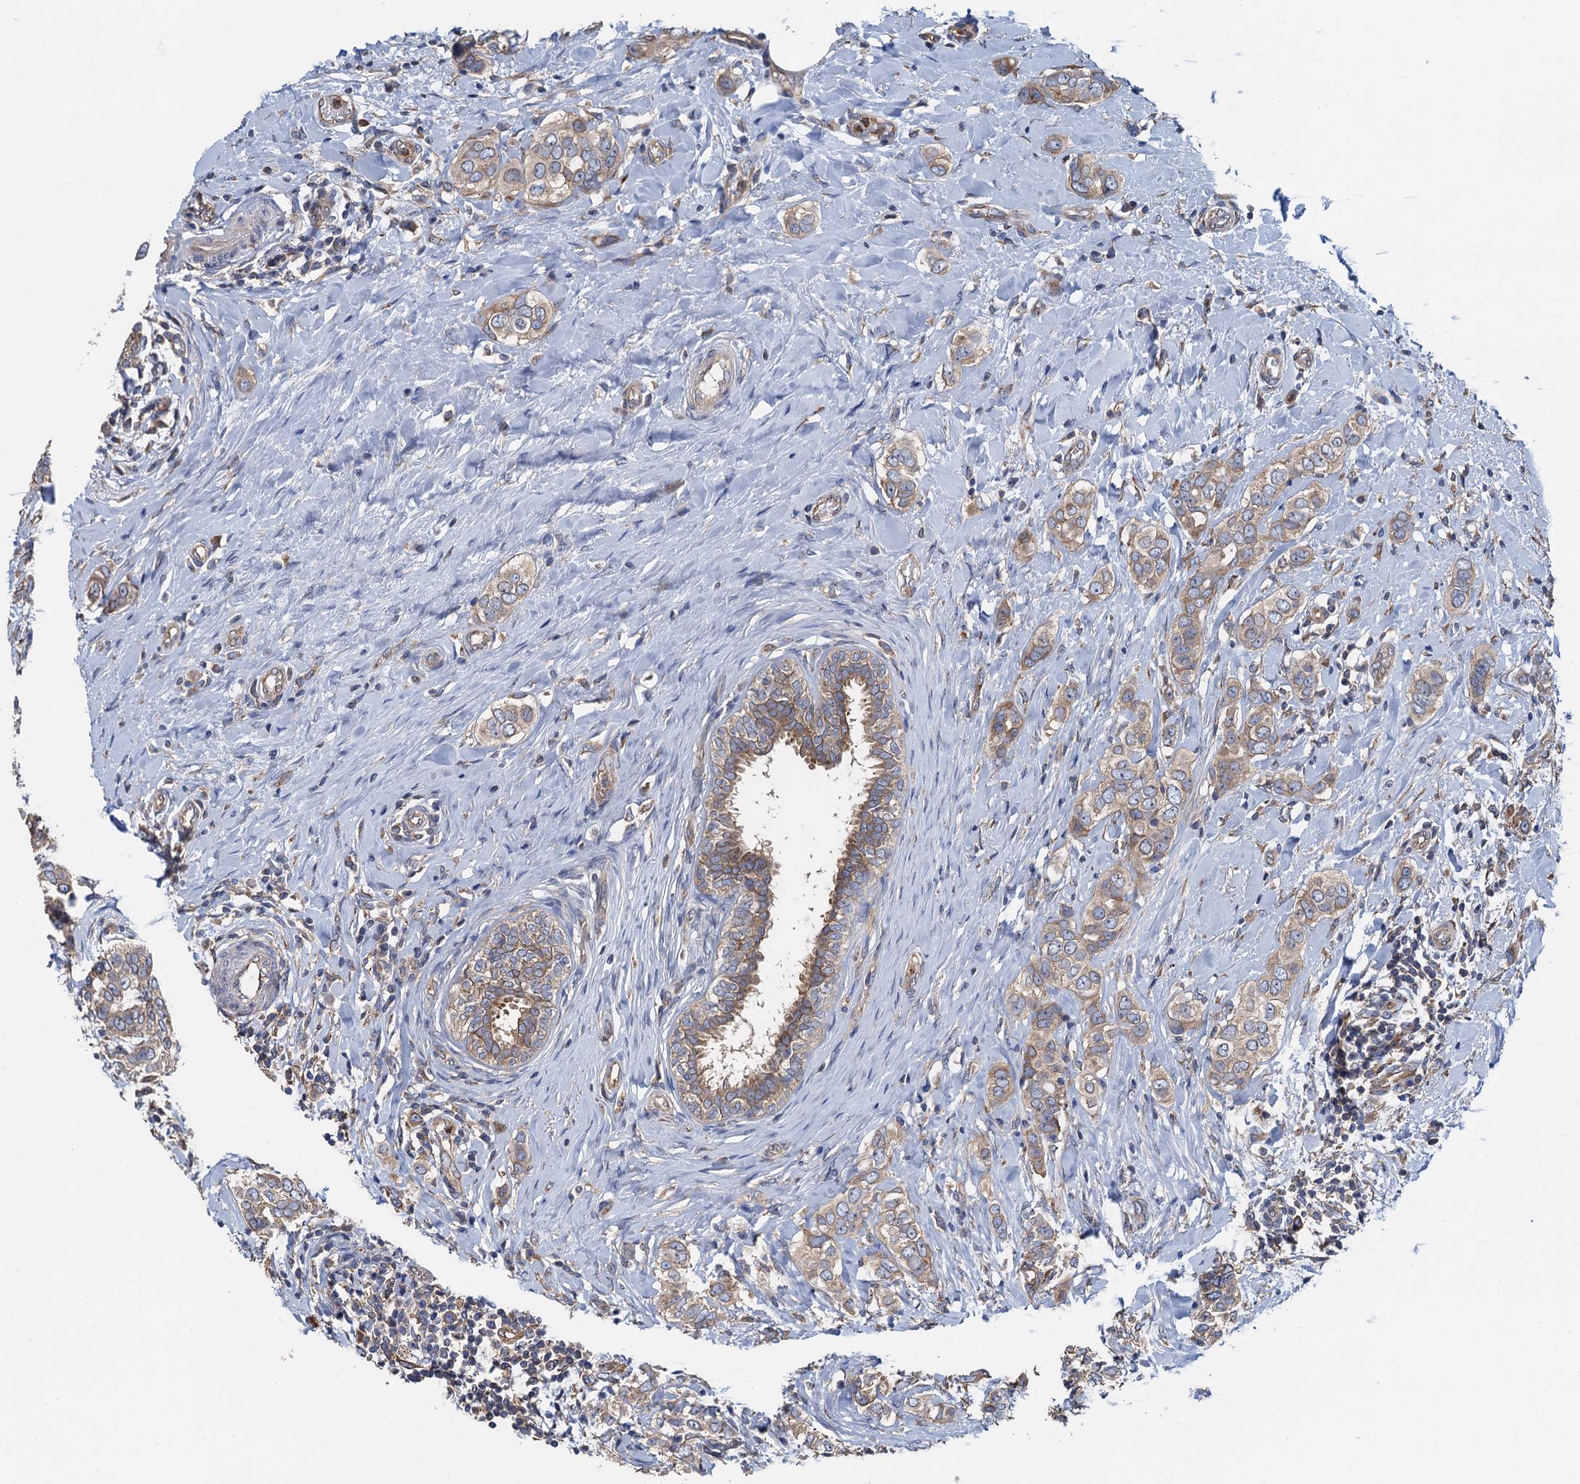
{"staining": {"intensity": "weak", "quantity": "25%-75%", "location": "cytoplasmic/membranous"}, "tissue": "breast cancer", "cell_type": "Tumor cells", "image_type": "cancer", "snomed": [{"axis": "morphology", "description": "Lobular carcinoma"}, {"axis": "topography", "description": "Breast"}], "caption": "About 25%-75% of tumor cells in human breast lobular carcinoma reveal weak cytoplasmic/membranous protein positivity as visualized by brown immunohistochemical staining.", "gene": "ADCY9", "patient": {"sex": "female", "age": 51}}